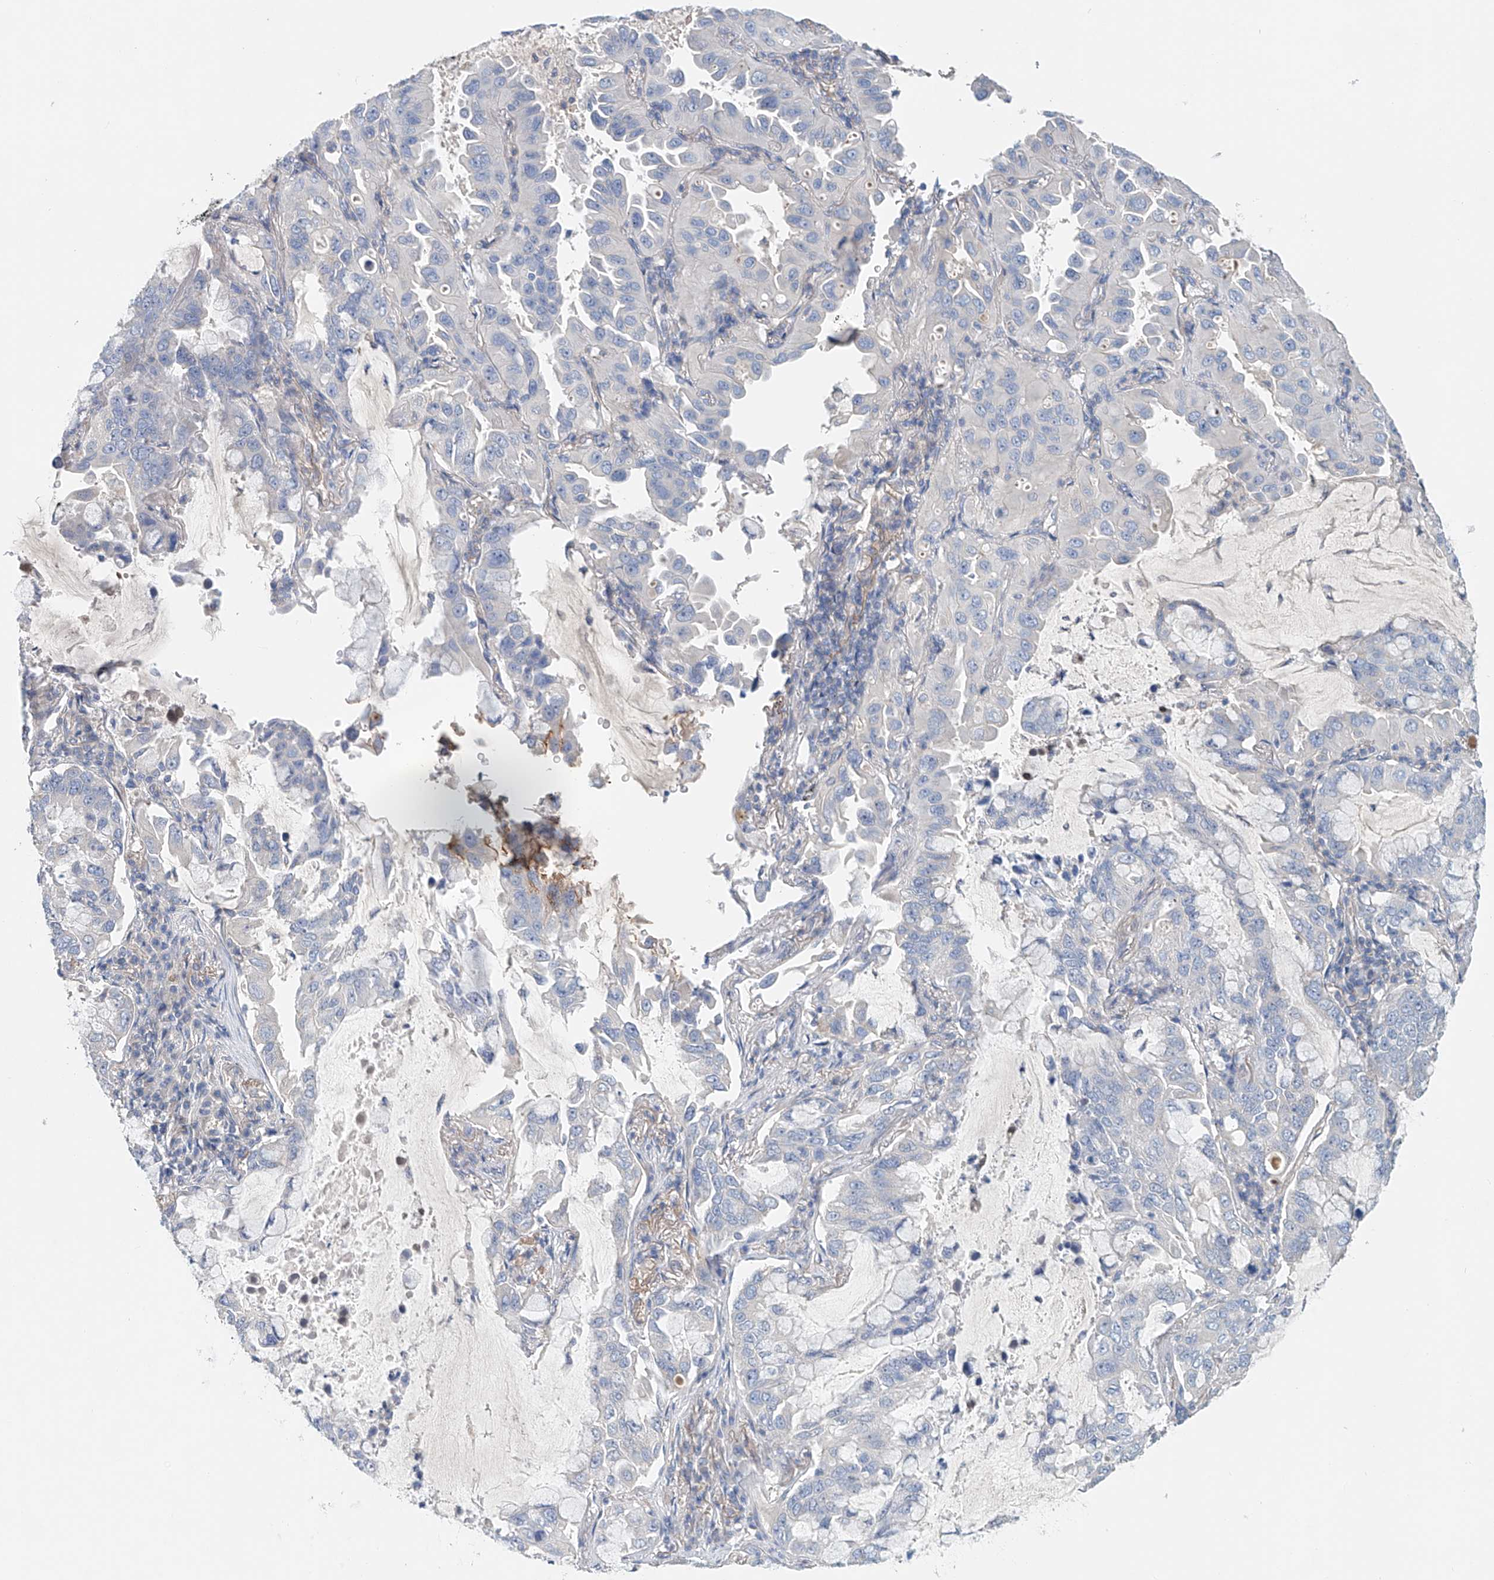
{"staining": {"intensity": "negative", "quantity": "none", "location": "none"}, "tissue": "lung cancer", "cell_type": "Tumor cells", "image_type": "cancer", "snomed": [{"axis": "morphology", "description": "Adenocarcinoma, NOS"}, {"axis": "topography", "description": "Lung"}], "caption": "Immunohistochemical staining of adenocarcinoma (lung) exhibits no significant positivity in tumor cells.", "gene": "FRYL", "patient": {"sex": "male", "age": 64}}